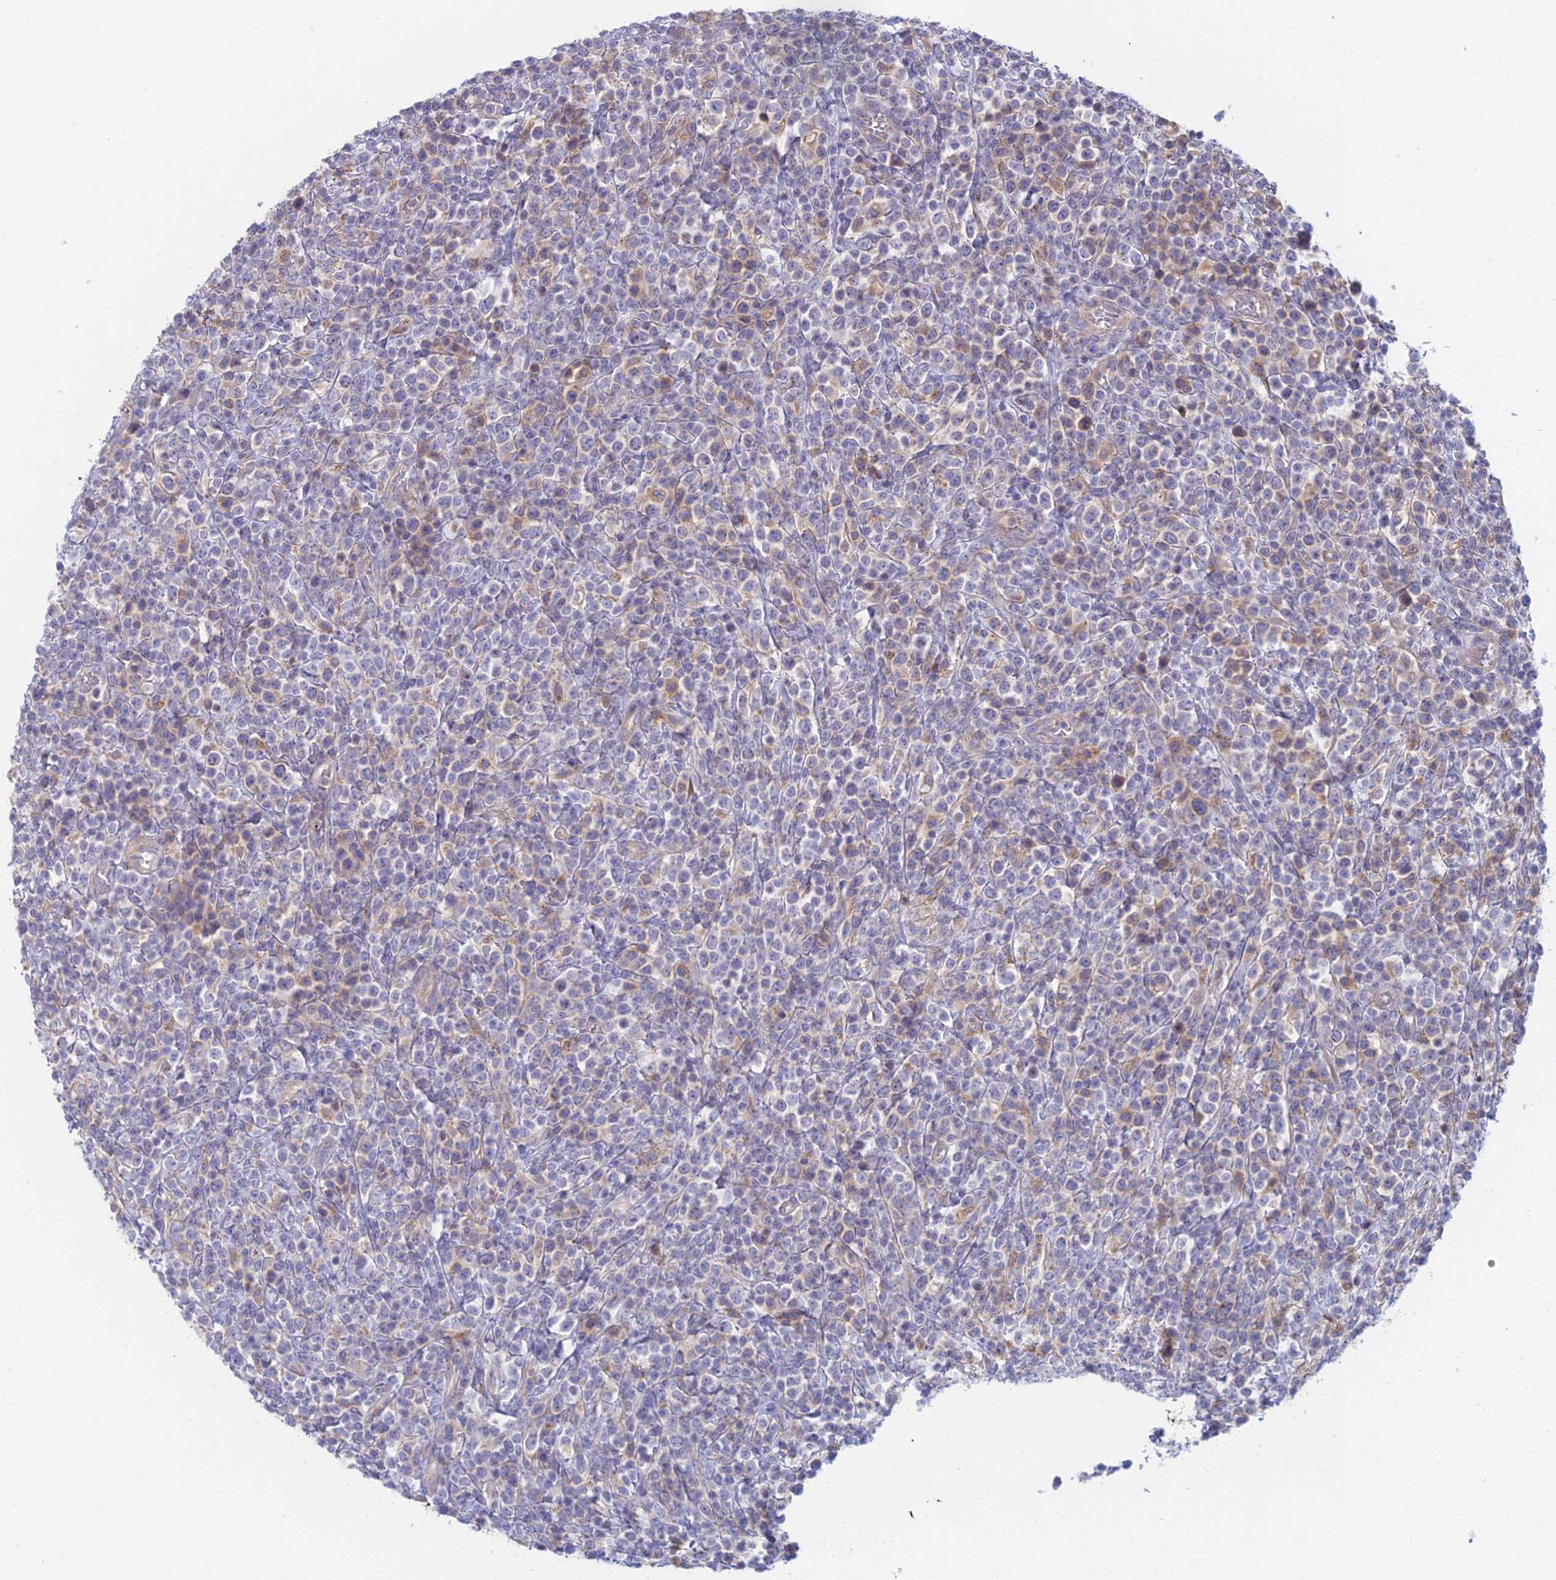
{"staining": {"intensity": "negative", "quantity": "none", "location": "none"}, "tissue": "lymphoma", "cell_type": "Tumor cells", "image_type": "cancer", "snomed": [{"axis": "morphology", "description": "Malignant lymphoma, non-Hodgkin's type, High grade"}, {"axis": "topography", "description": "Colon"}], "caption": "Tumor cells show no significant protein expression in high-grade malignant lymphoma, non-Hodgkin's type.", "gene": "IFTAP", "patient": {"sex": "female", "age": 53}}